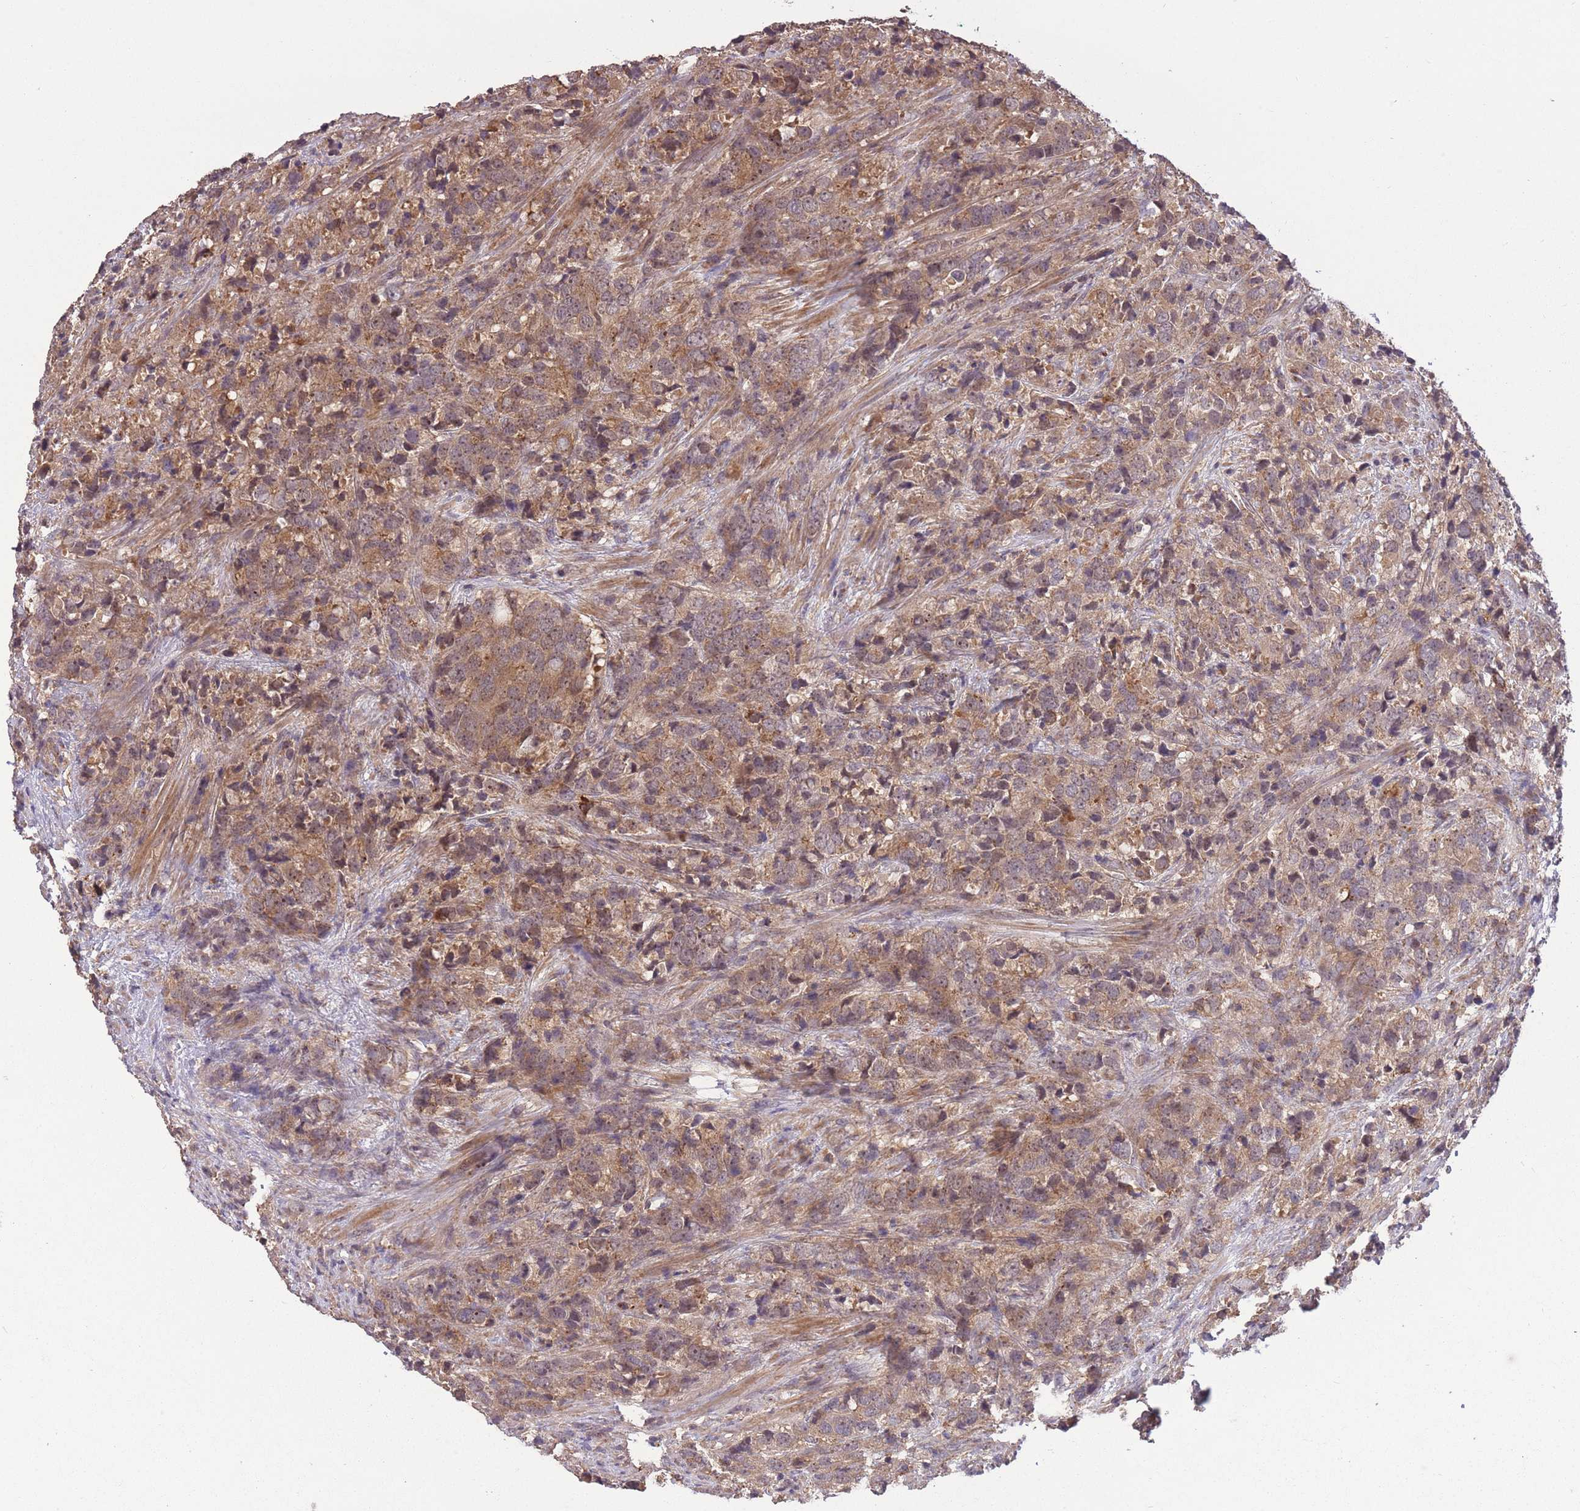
{"staining": {"intensity": "moderate", "quantity": ">75%", "location": "cytoplasmic/membranous"}, "tissue": "prostate cancer", "cell_type": "Tumor cells", "image_type": "cancer", "snomed": [{"axis": "morphology", "description": "Adenocarcinoma, High grade"}, {"axis": "topography", "description": "Prostate"}], "caption": "Human prostate cancer stained with a brown dye reveals moderate cytoplasmic/membranous positive expression in about >75% of tumor cells.", "gene": "POLR3F", "patient": {"sex": "male", "age": 62}}